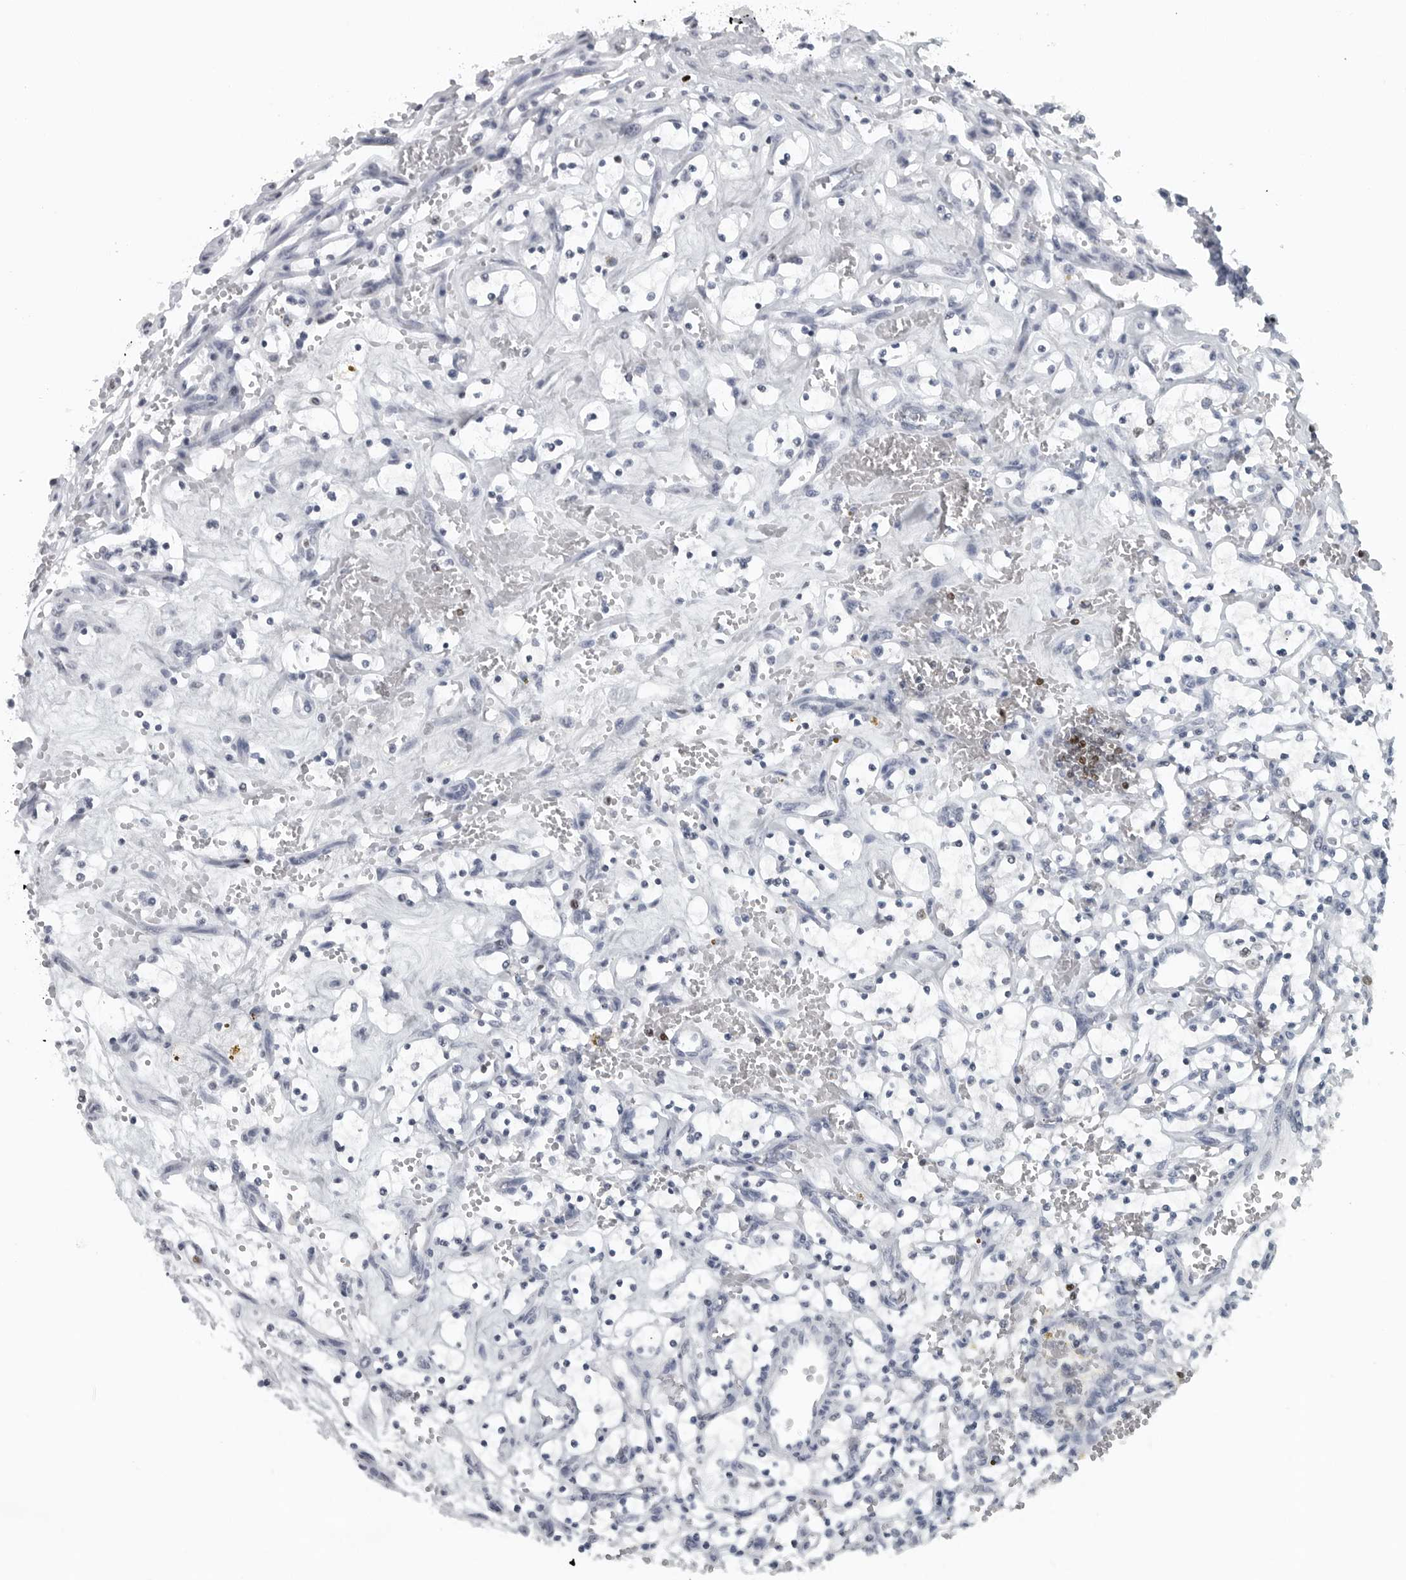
{"staining": {"intensity": "negative", "quantity": "none", "location": "none"}, "tissue": "renal cancer", "cell_type": "Tumor cells", "image_type": "cancer", "snomed": [{"axis": "morphology", "description": "Adenocarcinoma, NOS"}, {"axis": "topography", "description": "Kidney"}], "caption": "This is an IHC histopathology image of human renal cancer (adenocarcinoma). There is no staining in tumor cells.", "gene": "SATB2", "patient": {"sex": "female", "age": 69}}